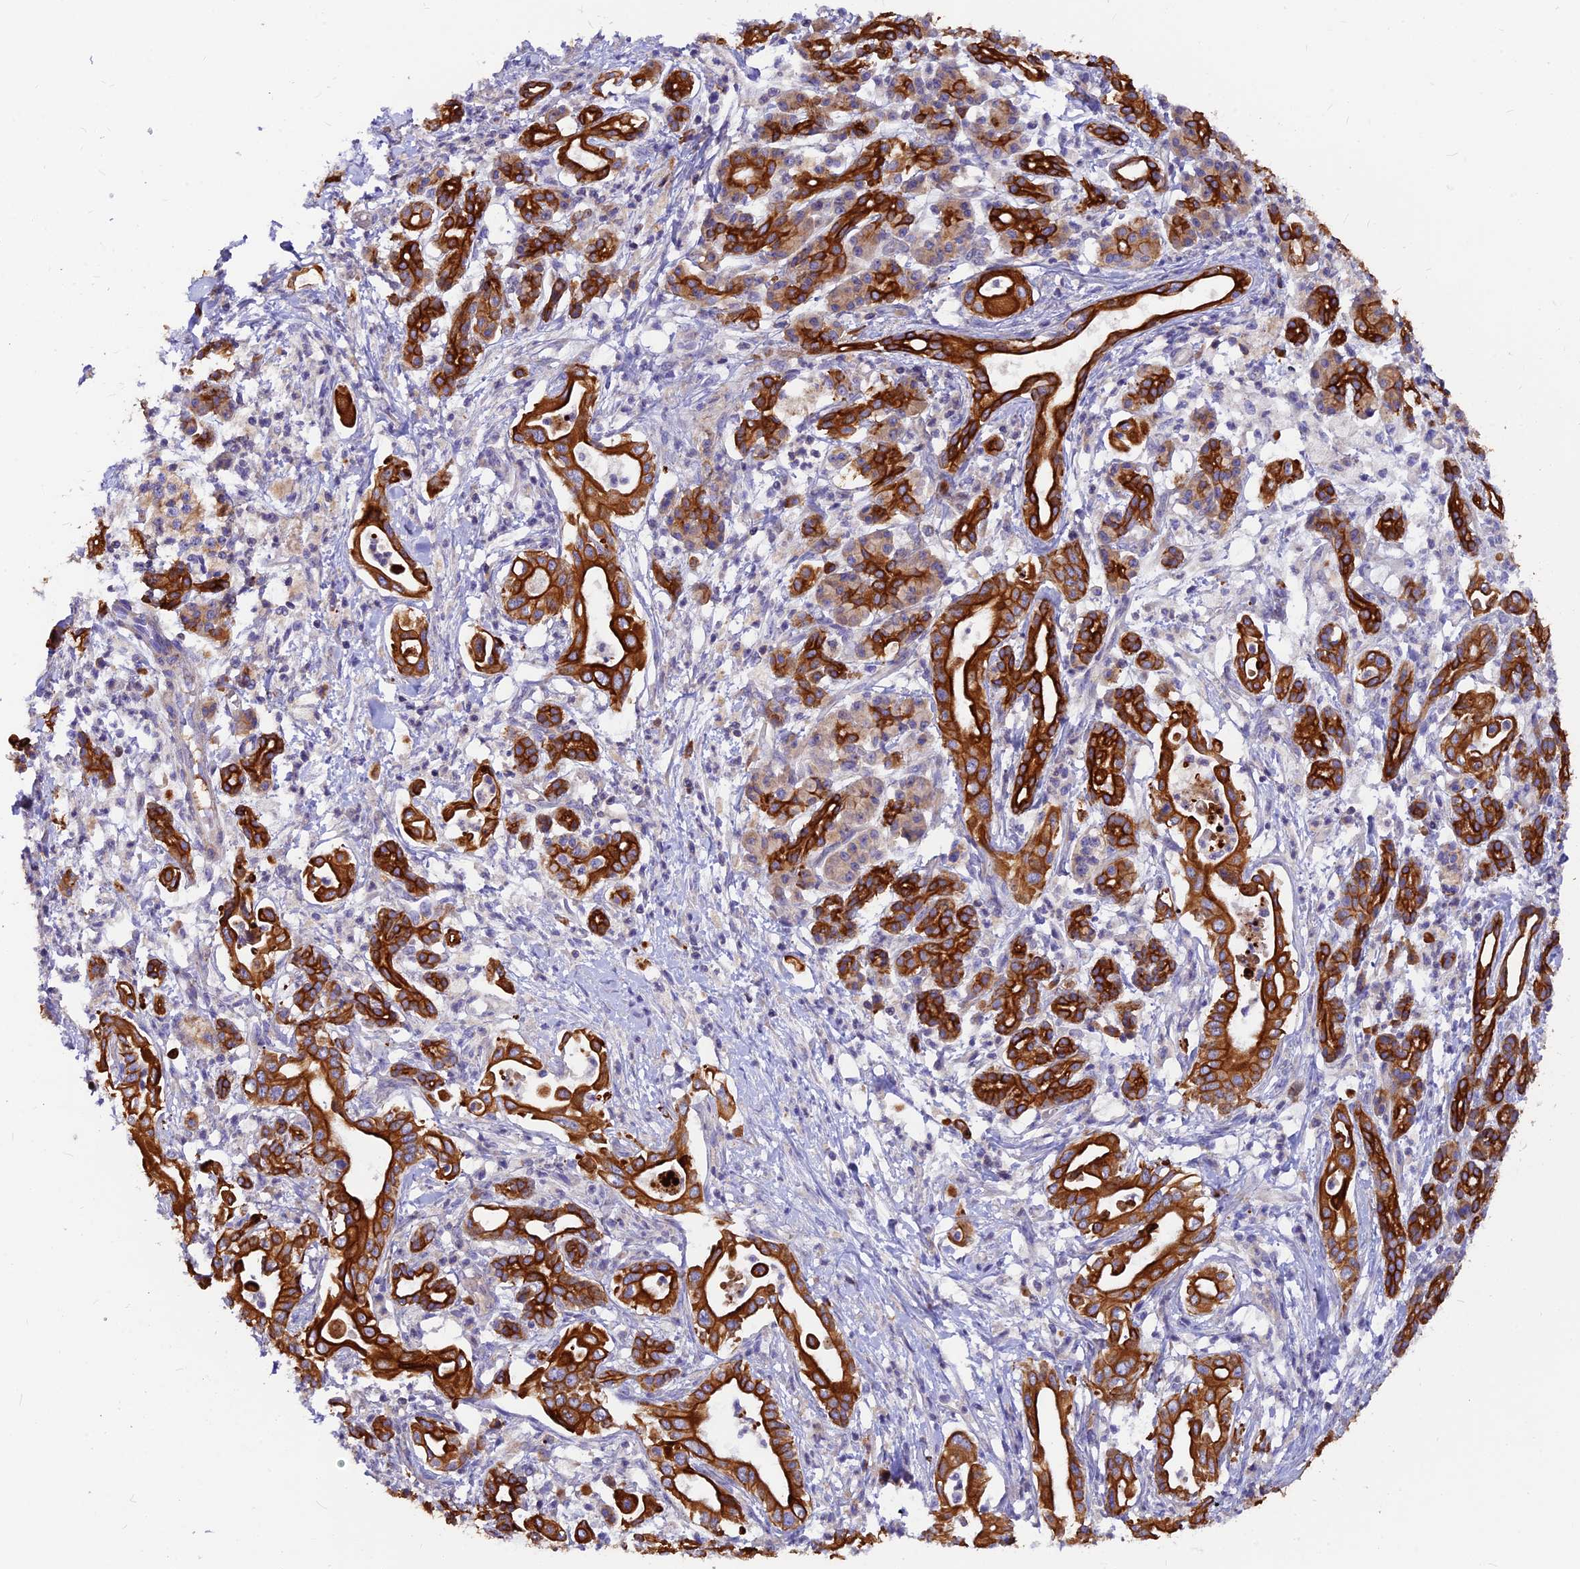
{"staining": {"intensity": "strong", "quantity": ">75%", "location": "cytoplasmic/membranous"}, "tissue": "pancreatic cancer", "cell_type": "Tumor cells", "image_type": "cancer", "snomed": [{"axis": "morphology", "description": "Adenocarcinoma, NOS"}, {"axis": "topography", "description": "Pancreas"}], "caption": "DAB (3,3'-diaminobenzidine) immunohistochemical staining of human pancreatic adenocarcinoma displays strong cytoplasmic/membranous protein expression in approximately >75% of tumor cells.", "gene": "DENND2D", "patient": {"sex": "female", "age": 77}}